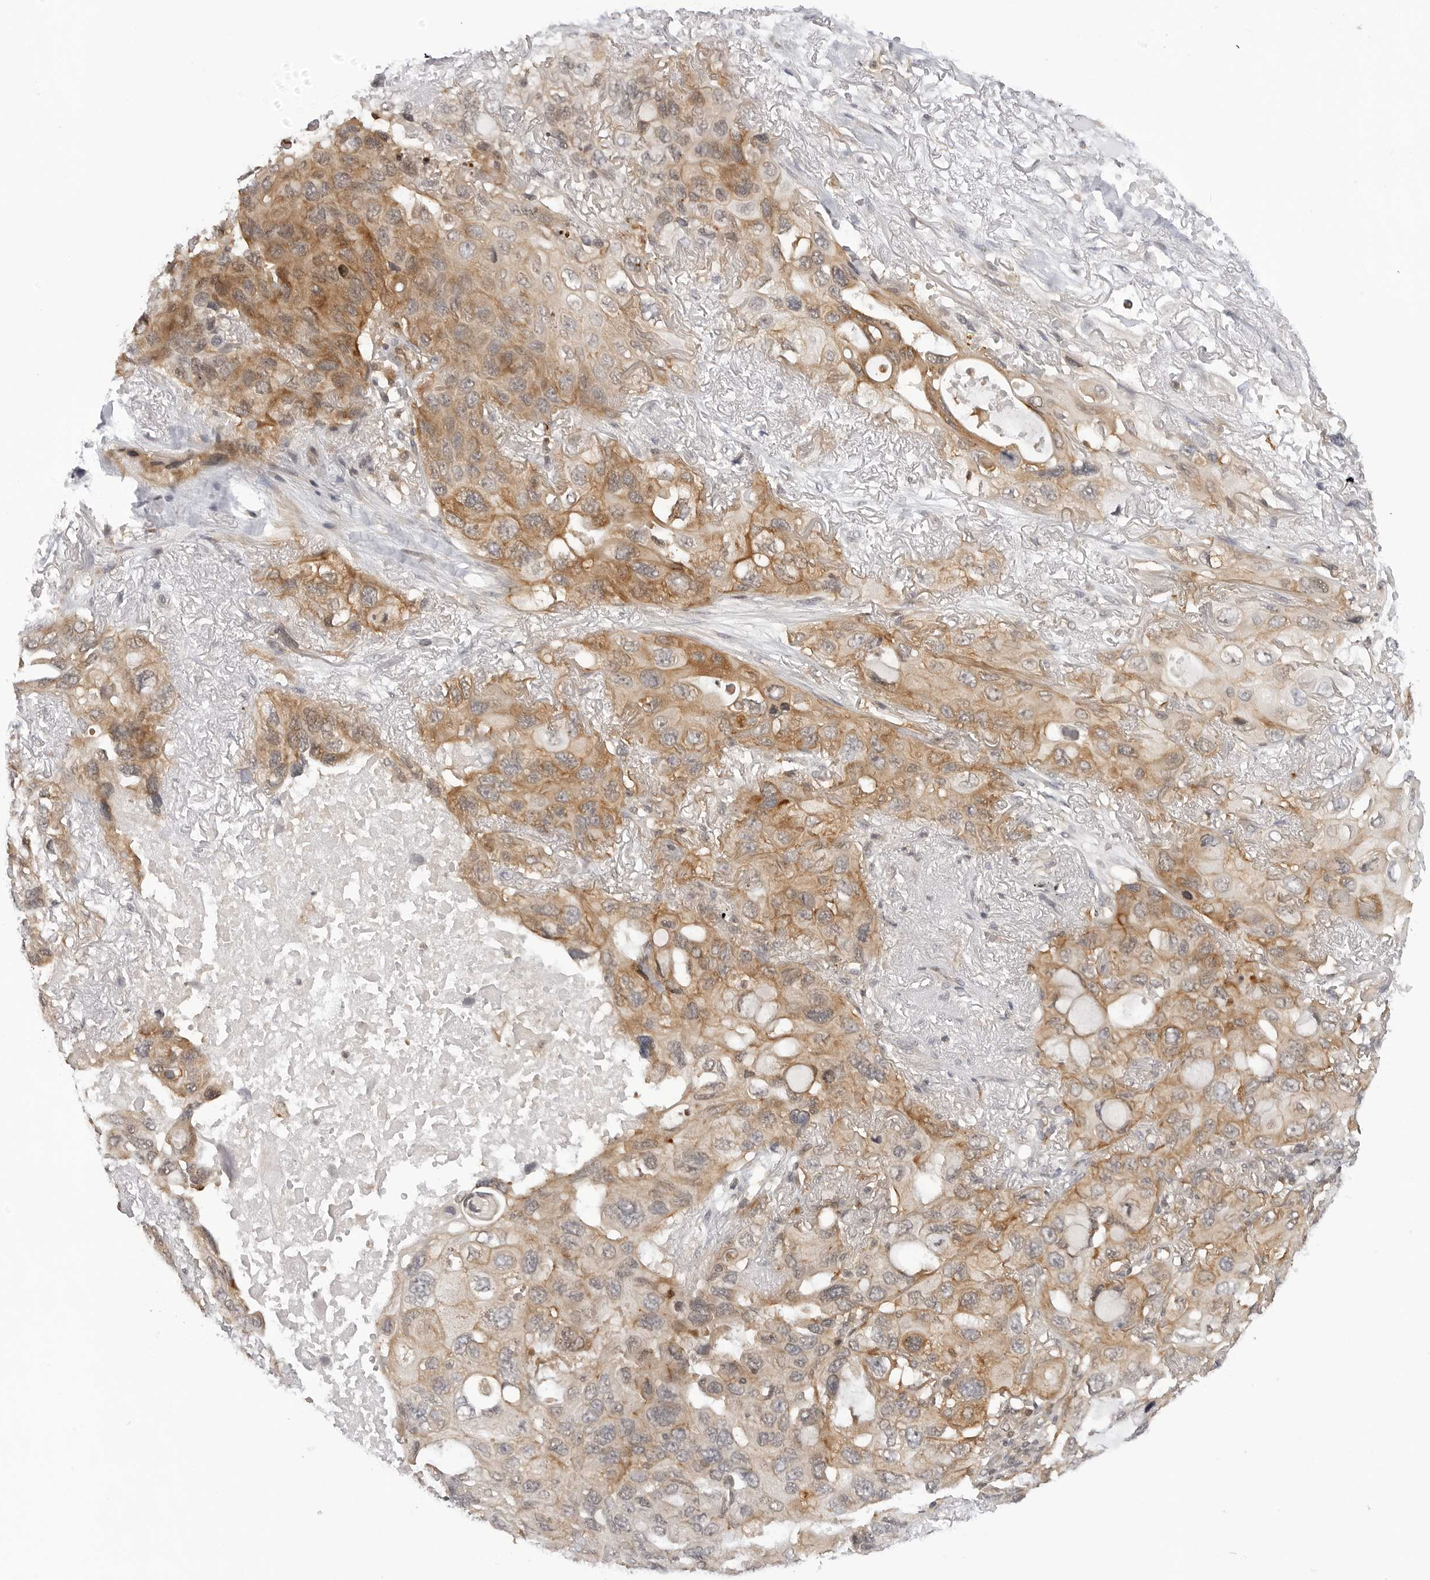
{"staining": {"intensity": "moderate", "quantity": ">75%", "location": "cytoplasmic/membranous"}, "tissue": "lung cancer", "cell_type": "Tumor cells", "image_type": "cancer", "snomed": [{"axis": "morphology", "description": "Squamous cell carcinoma, NOS"}, {"axis": "topography", "description": "Lung"}], "caption": "Protein staining of lung cancer tissue shows moderate cytoplasmic/membranous staining in approximately >75% of tumor cells.", "gene": "MAP2K5", "patient": {"sex": "female", "age": 73}}